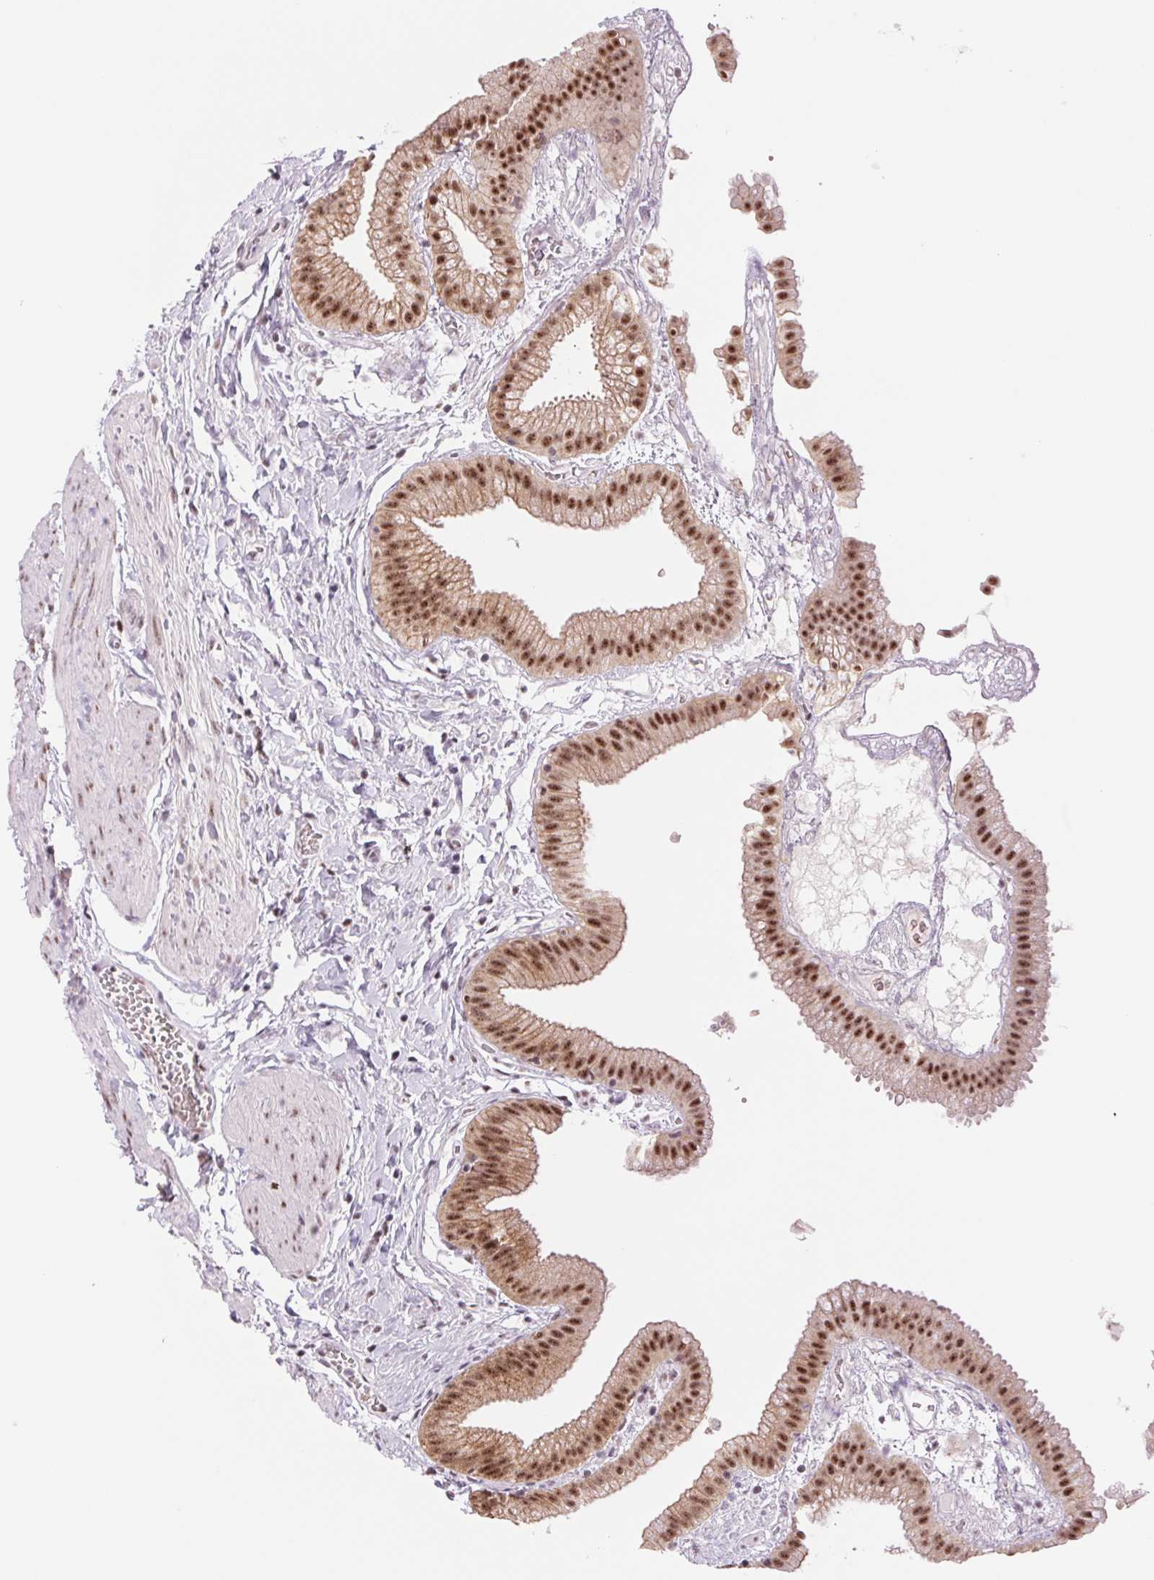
{"staining": {"intensity": "strong", "quantity": ">75%", "location": "cytoplasmic/membranous,nuclear"}, "tissue": "gallbladder", "cell_type": "Glandular cells", "image_type": "normal", "snomed": [{"axis": "morphology", "description": "Normal tissue, NOS"}, {"axis": "topography", "description": "Gallbladder"}], "caption": "Glandular cells show high levels of strong cytoplasmic/membranous,nuclear staining in approximately >75% of cells in benign gallbladder. The protein is shown in brown color, while the nuclei are stained blue.", "gene": "ZC3H14", "patient": {"sex": "female", "age": 63}}